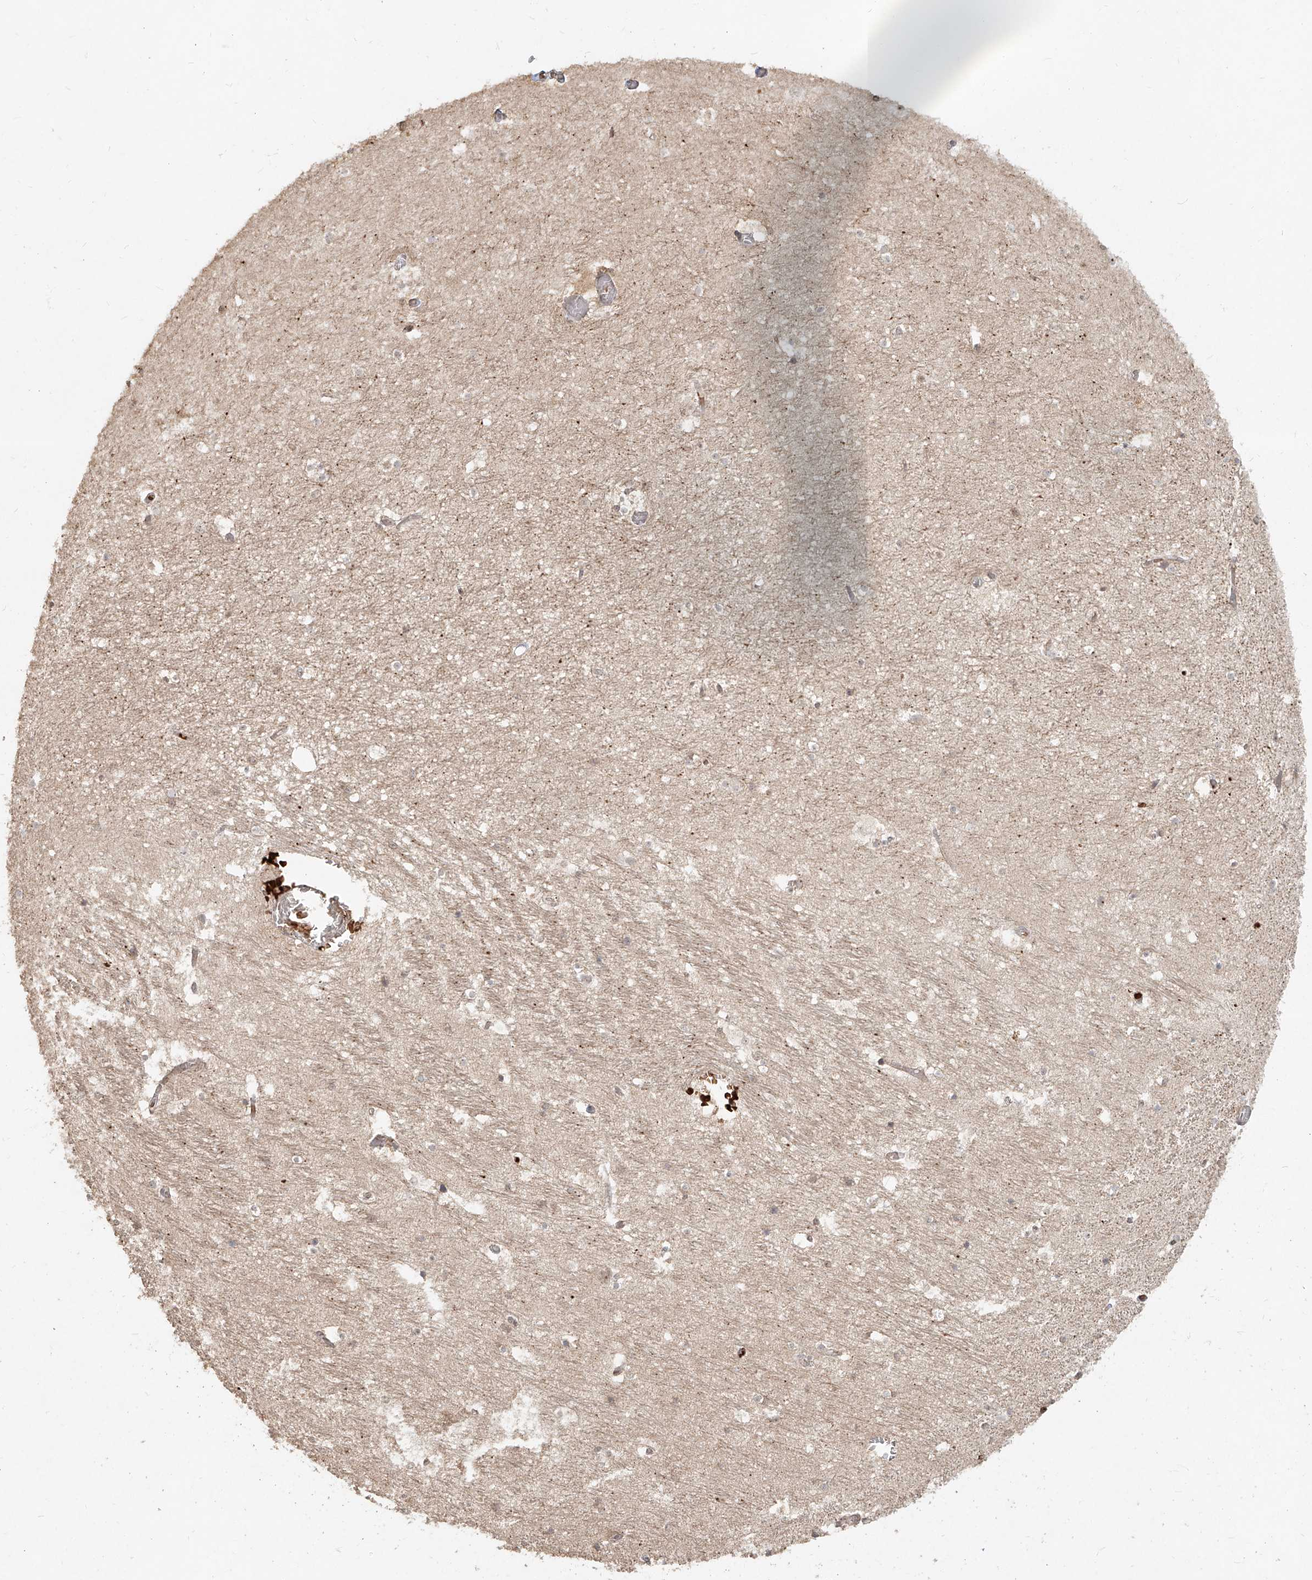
{"staining": {"intensity": "weak", "quantity": "25%-75%", "location": "cytoplasmic/membranous"}, "tissue": "hippocampus", "cell_type": "Glial cells", "image_type": "normal", "snomed": [{"axis": "morphology", "description": "Normal tissue, NOS"}, {"axis": "topography", "description": "Hippocampus"}], "caption": "The image exhibits immunohistochemical staining of normal hippocampus. There is weak cytoplasmic/membranous expression is identified in approximately 25%-75% of glial cells.", "gene": "BYSL", "patient": {"sex": "female", "age": 52}}